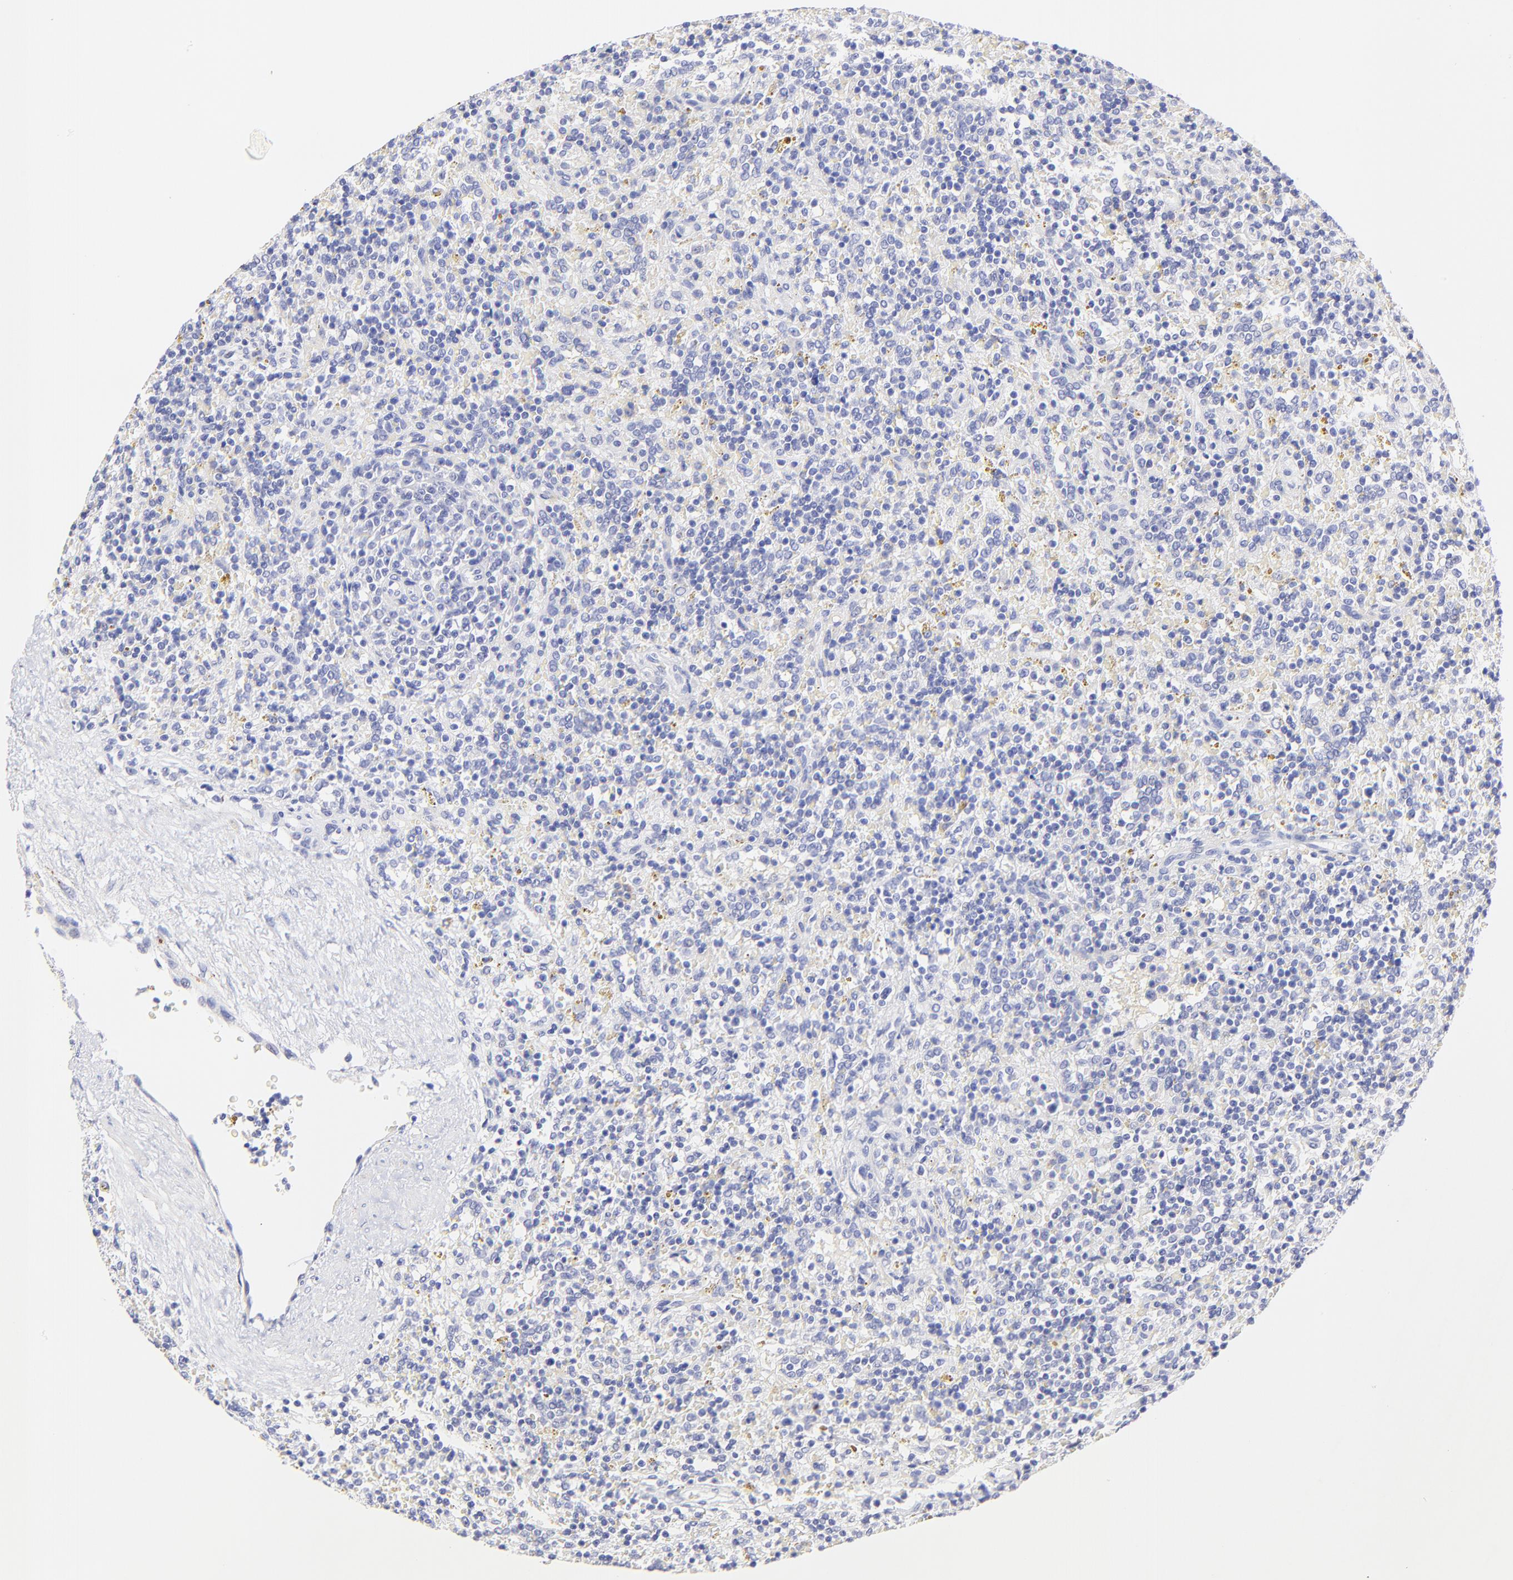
{"staining": {"intensity": "negative", "quantity": "none", "location": "none"}, "tissue": "lymphoma", "cell_type": "Tumor cells", "image_type": "cancer", "snomed": [{"axis": "morphology", "description": "Malignant lymphoma, non-Hodgkin's type, Low grade"}, {"axis": "topography", "description": "Spleen"}], "caption": "Malignant lymphoma, non-Hodgkin's type (low-grade) was stained to show a protein in brown. There is no significant staining in tumor cells.", "gene": "RAB3A", "patient": {"sex": "male", "age": 67}}